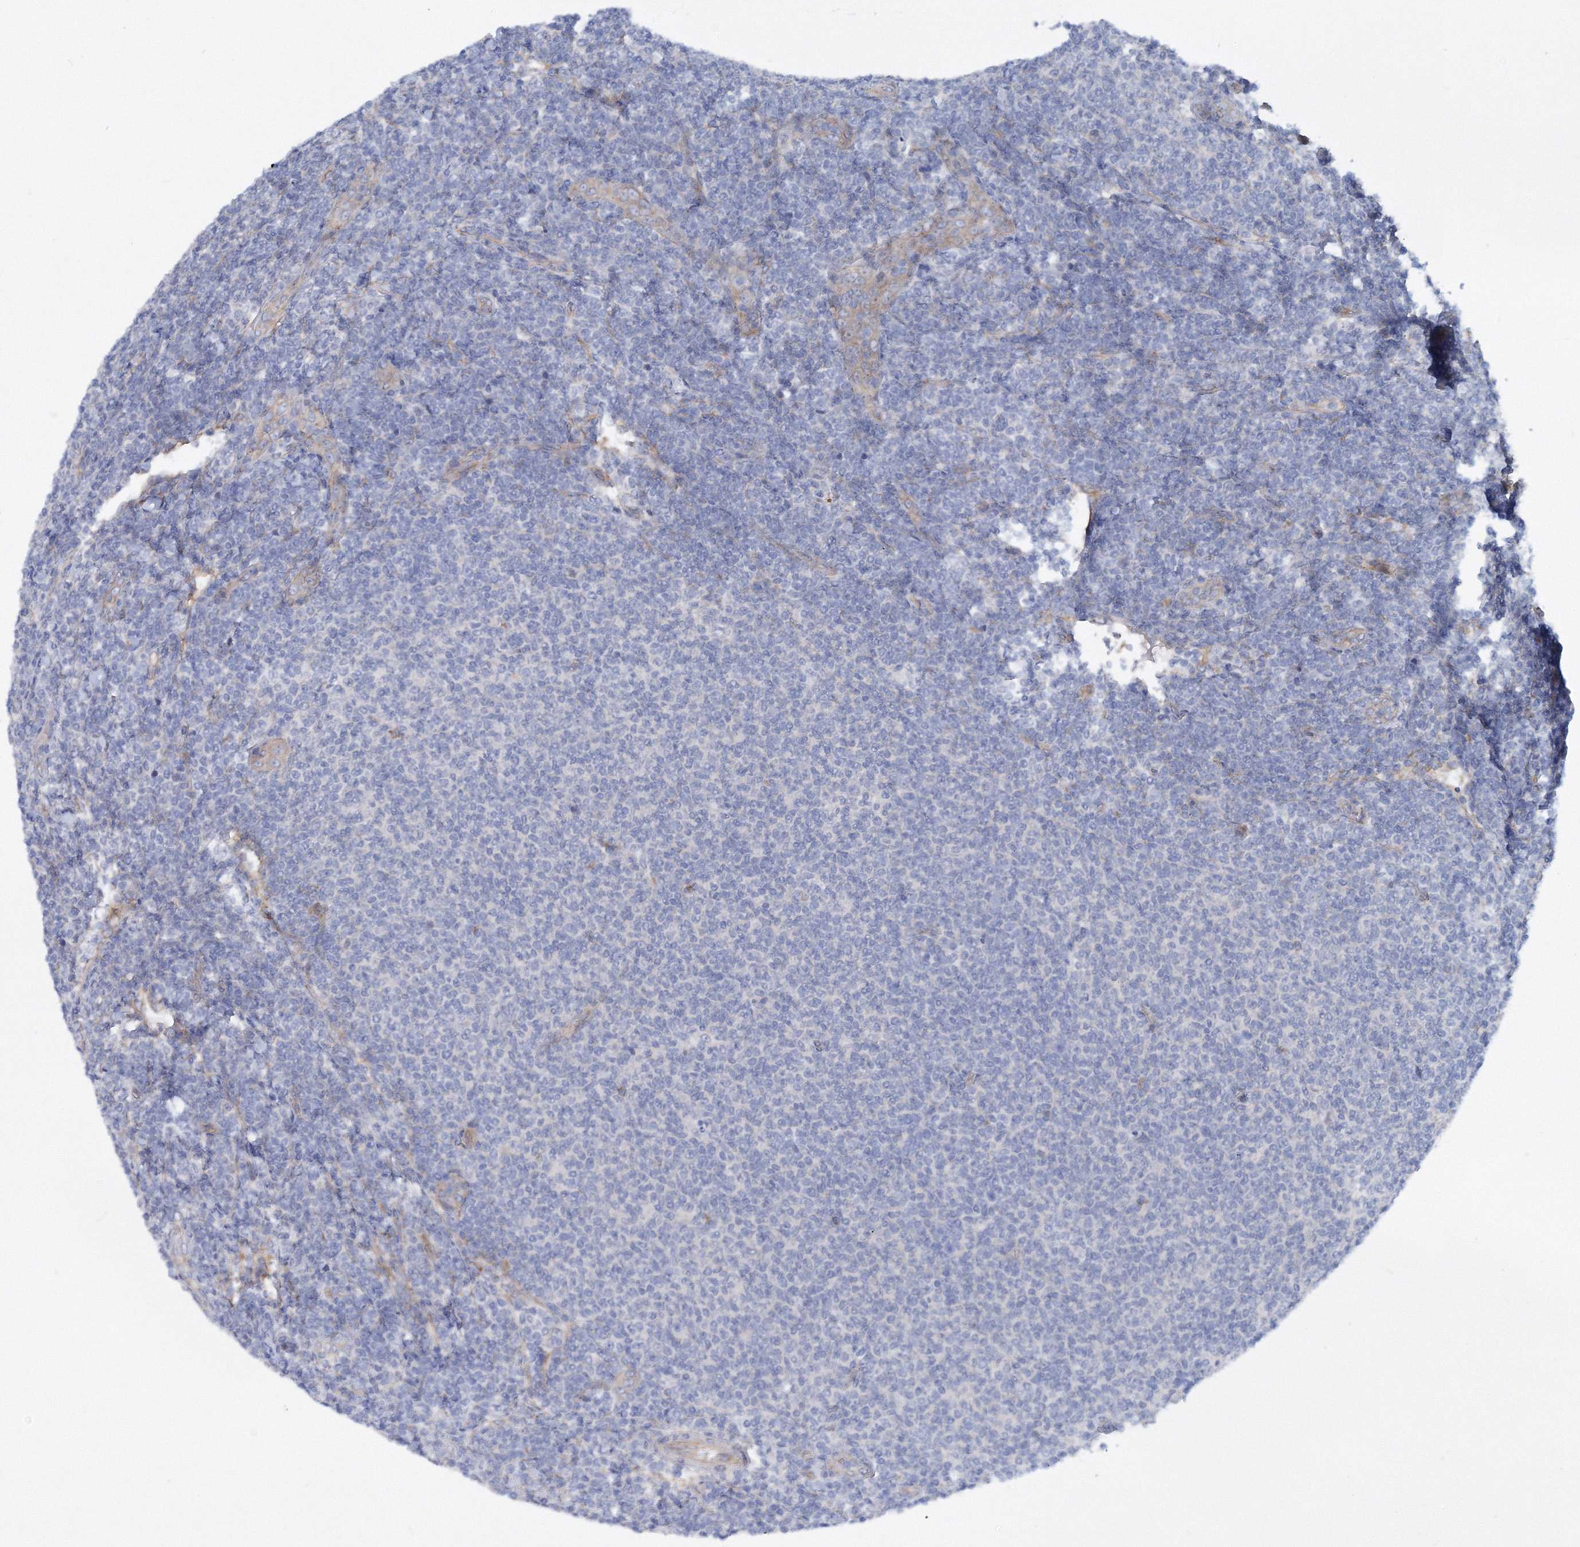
{"staining": {"intensity": "negative", "quantity": "none", "location": "none"}, "tissue": "lymphoma", "cell_type": "Tumor cells", "image_type": "cancer", "snomed": [{"axis": "morphology", "description": "Malignant lymphoma, non-Hodgkin's type, Low grade"}, {"axis": "topography", "description": "Lymph node"}], "caption": "IHC photomicrograph of neoplastic tissue: lymphoma stained with DAB shows no significant protein expression in tumor cells.", "gene": "TANC1", "patient": {"sex": "male", "age": 66}}